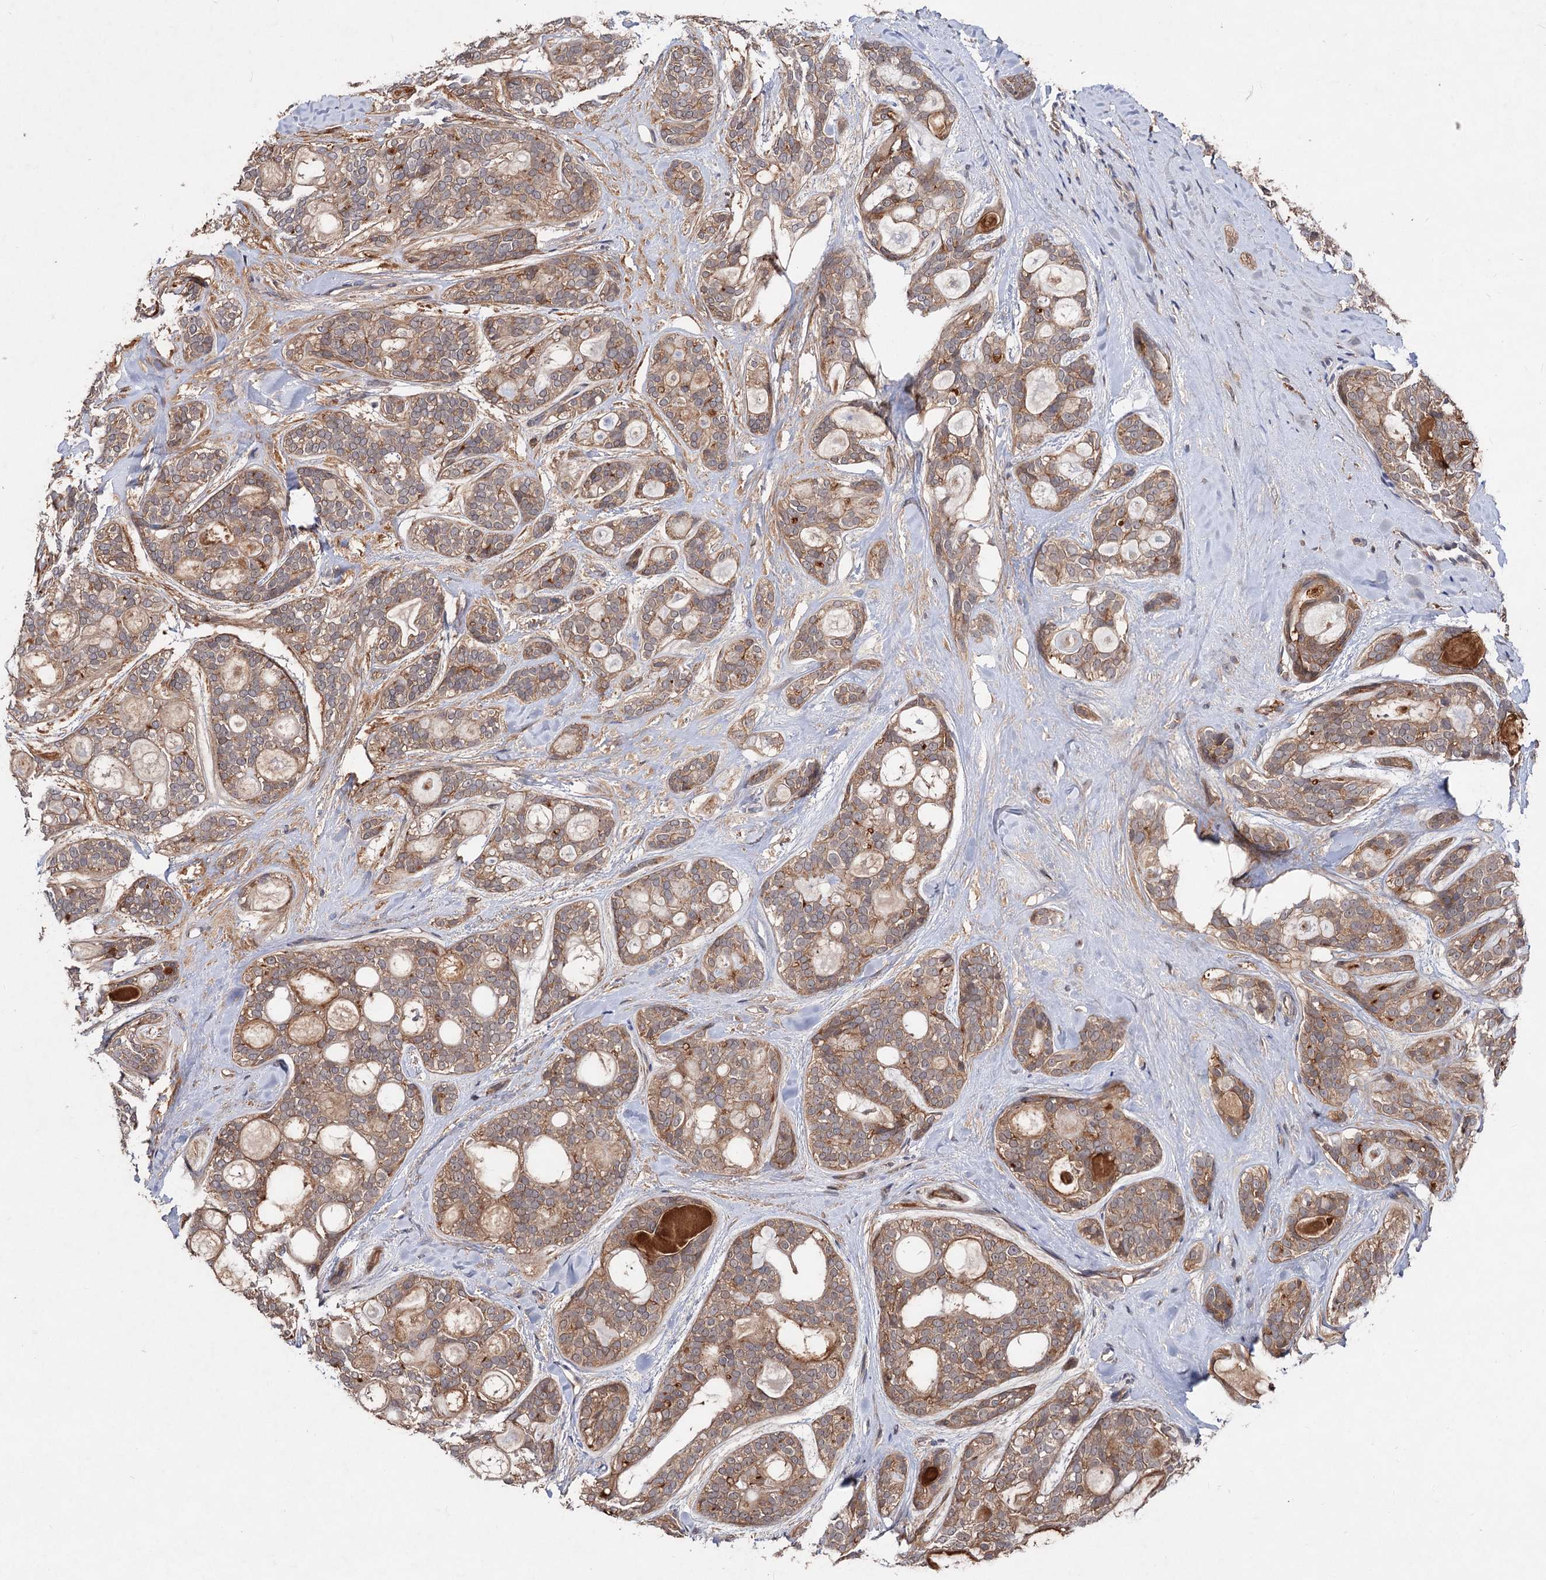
{"staining": {"intensity": "moderate", "quantity": ">75%", "location": "cytoplasmic/membranous"}, "tissue": "head and neck cancer", "cell_type": "Tumor cells", "image_type": "cancer", "snomed": [{"axis": "morphology", "description": "Adenocarcinoma, NOS"}, {"axis": "topography", "description": "Head-Neck"}], "caption": "Head and neck cancer was stained to show a protein in brown. There is medium levels of moderate cytoplasmic/membranous expression in approximately >75% of tumor cells.", "gene": "NUDCD2", "patient": {"sex": "male", "age": 66}}